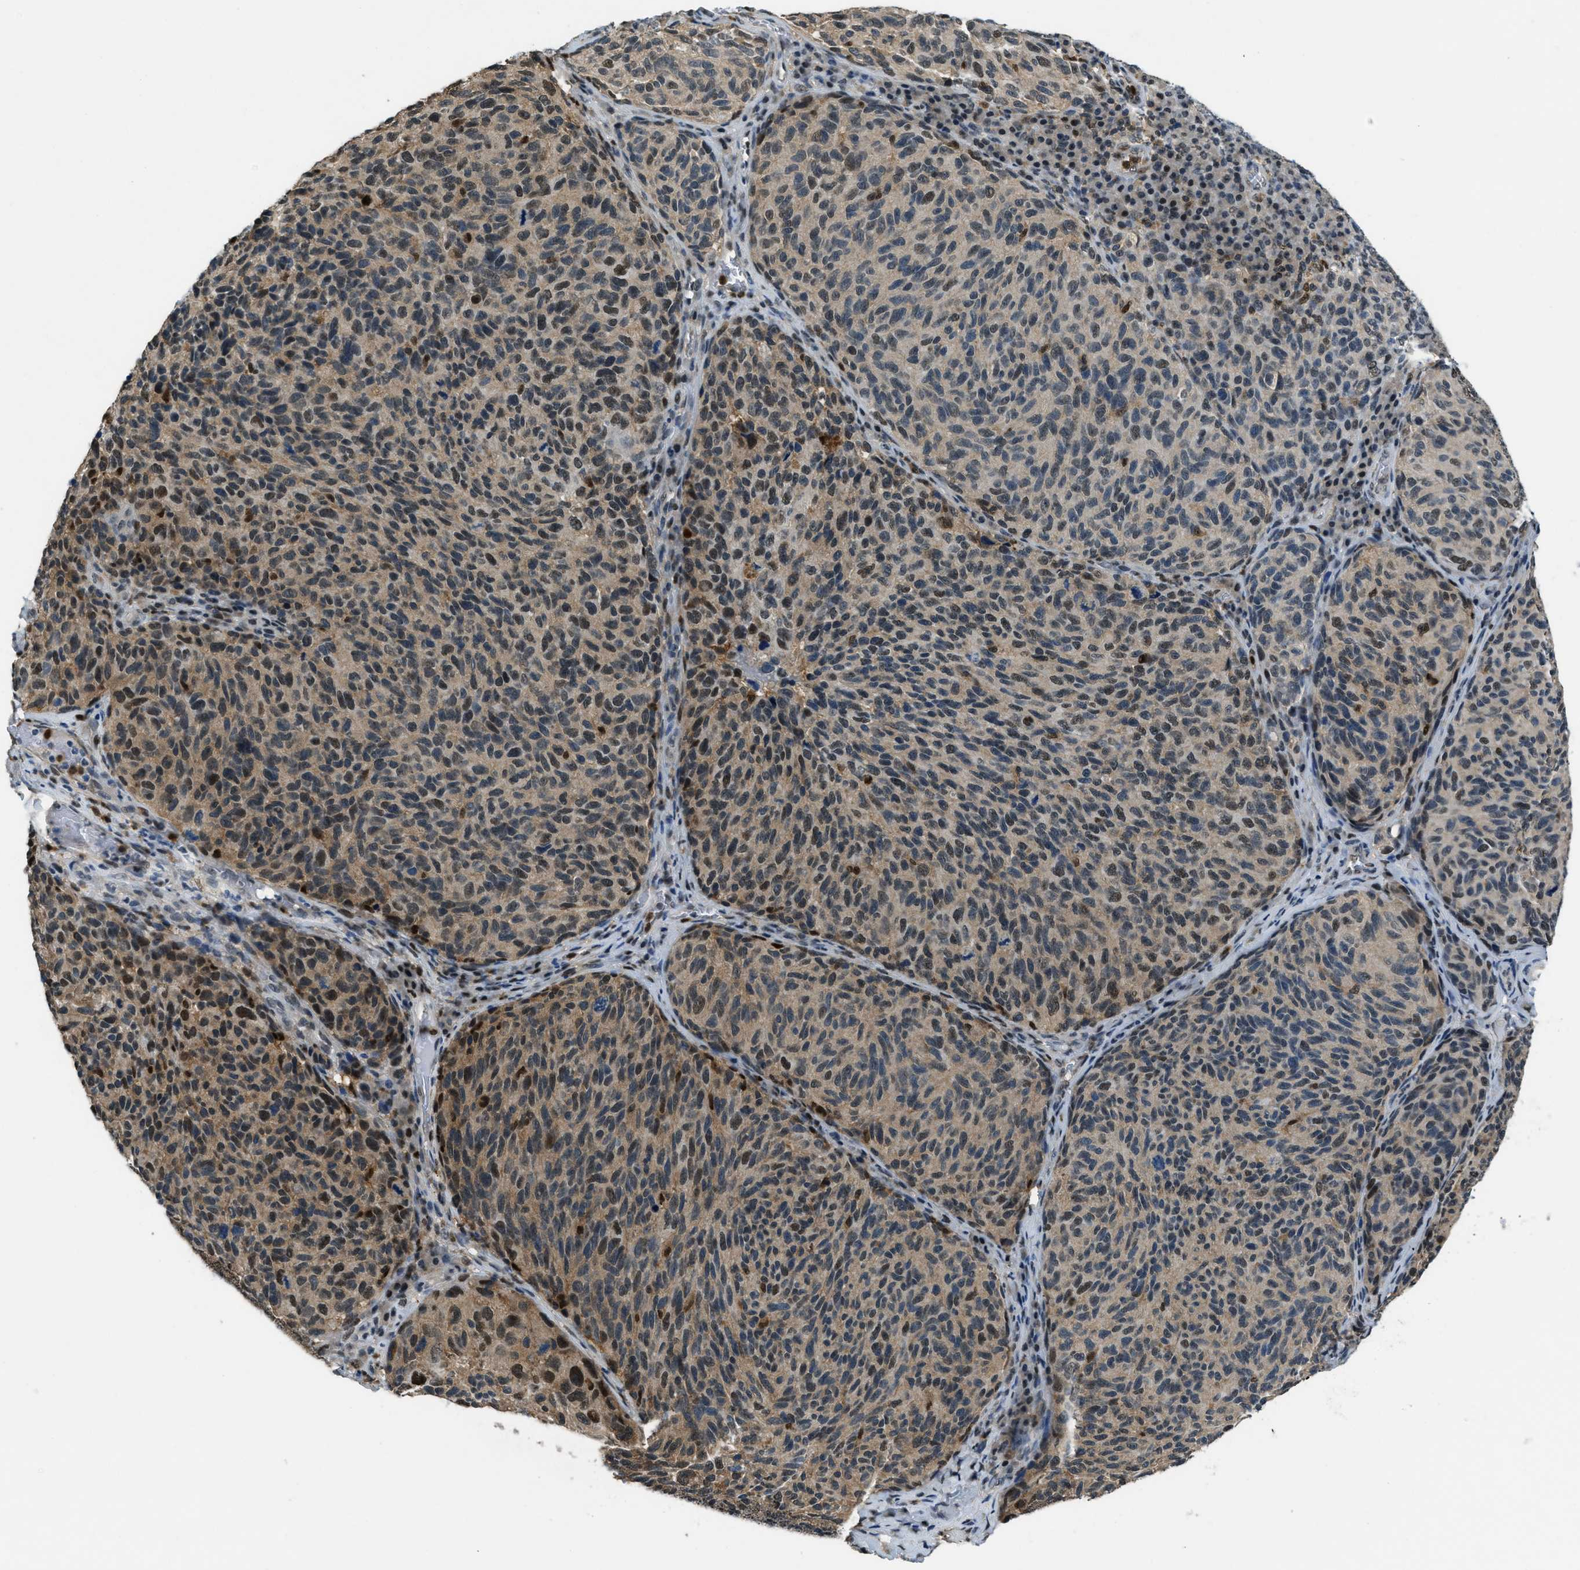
{"staining": {"intensity": "strong", "quantity": "25%-75%", "location": "cytoplasmic/membranous,nuclear"}, "tissue": "melanoma", "cell_type": "Tumor cells", "image_type": "cancer", "snomed": [{"axis": "morphology", "description": "Malignant melanoma, NOS"}, {"axis": "topography", "description": "Skin"}], "caption": "Human melanoma stained with a brown dye demonstrates strong cytoplasmic/membranous and nuclear positive expression in about 25%-75% of tumor cells.", "gene": "OGFR", "patient": {"sex": "female", "age": 73}}